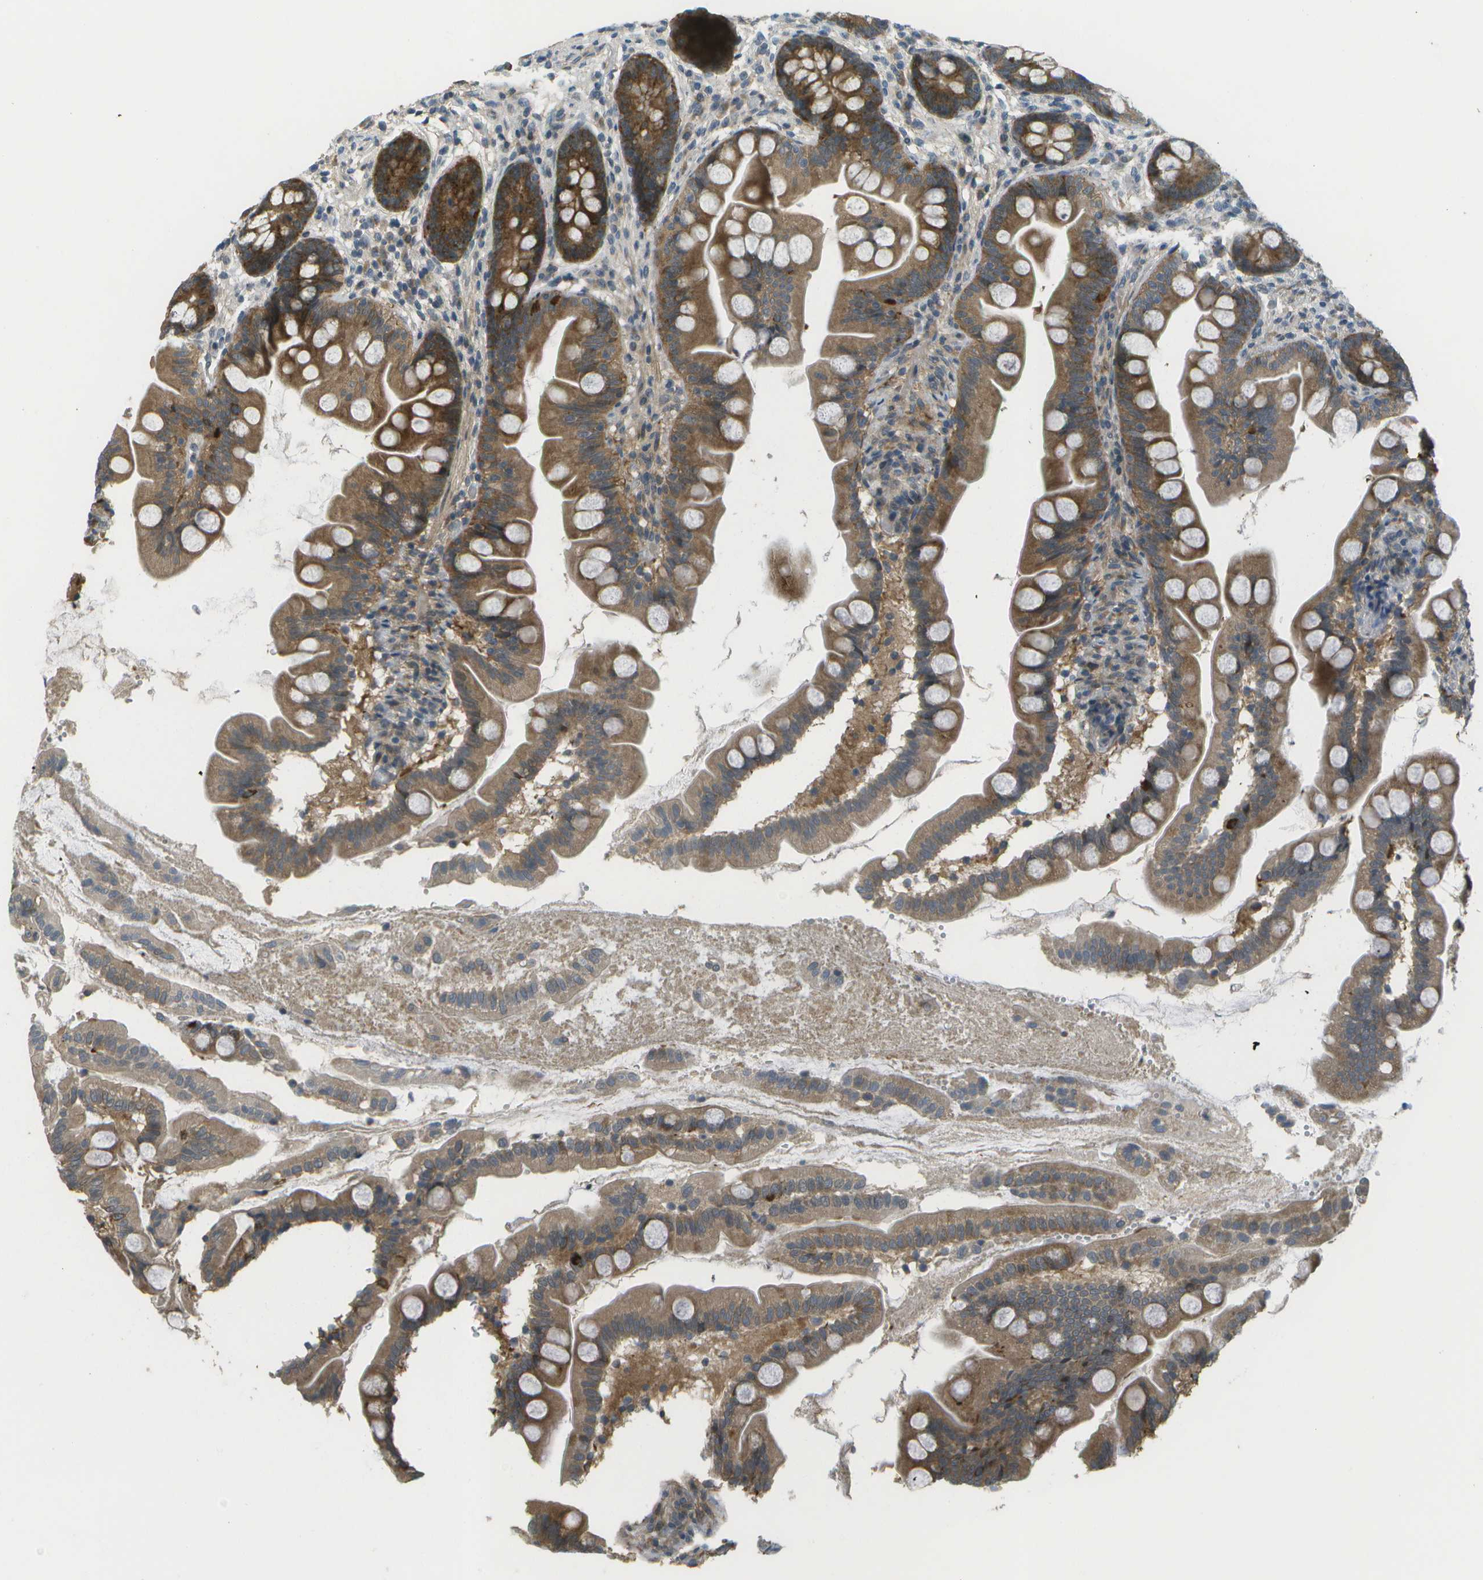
{"staining": {"intensity": "strong", "quantity": ">75%", "location": "cytoplasmic/membranous"}, "tissue": "small intestine", "cell_type": "Glandular cells", "image_type": "normal", "snomed": [{"axis": "morphology", "description": "Normal tissue, NOS"}, {"axis": "topography", "description": "Small intestine"}], "caption": "Glandular cells demonstrate high levels of strong cytoplasmic/membranous positivity in approximately >75% of cells in benign small intestine. (Stains: DAB in brown, nuclei in blue, Microscopy: brightfield microscopy at high magnification).", "gene": "WNK2", "patient": {"sex": "female", "age": 56}}